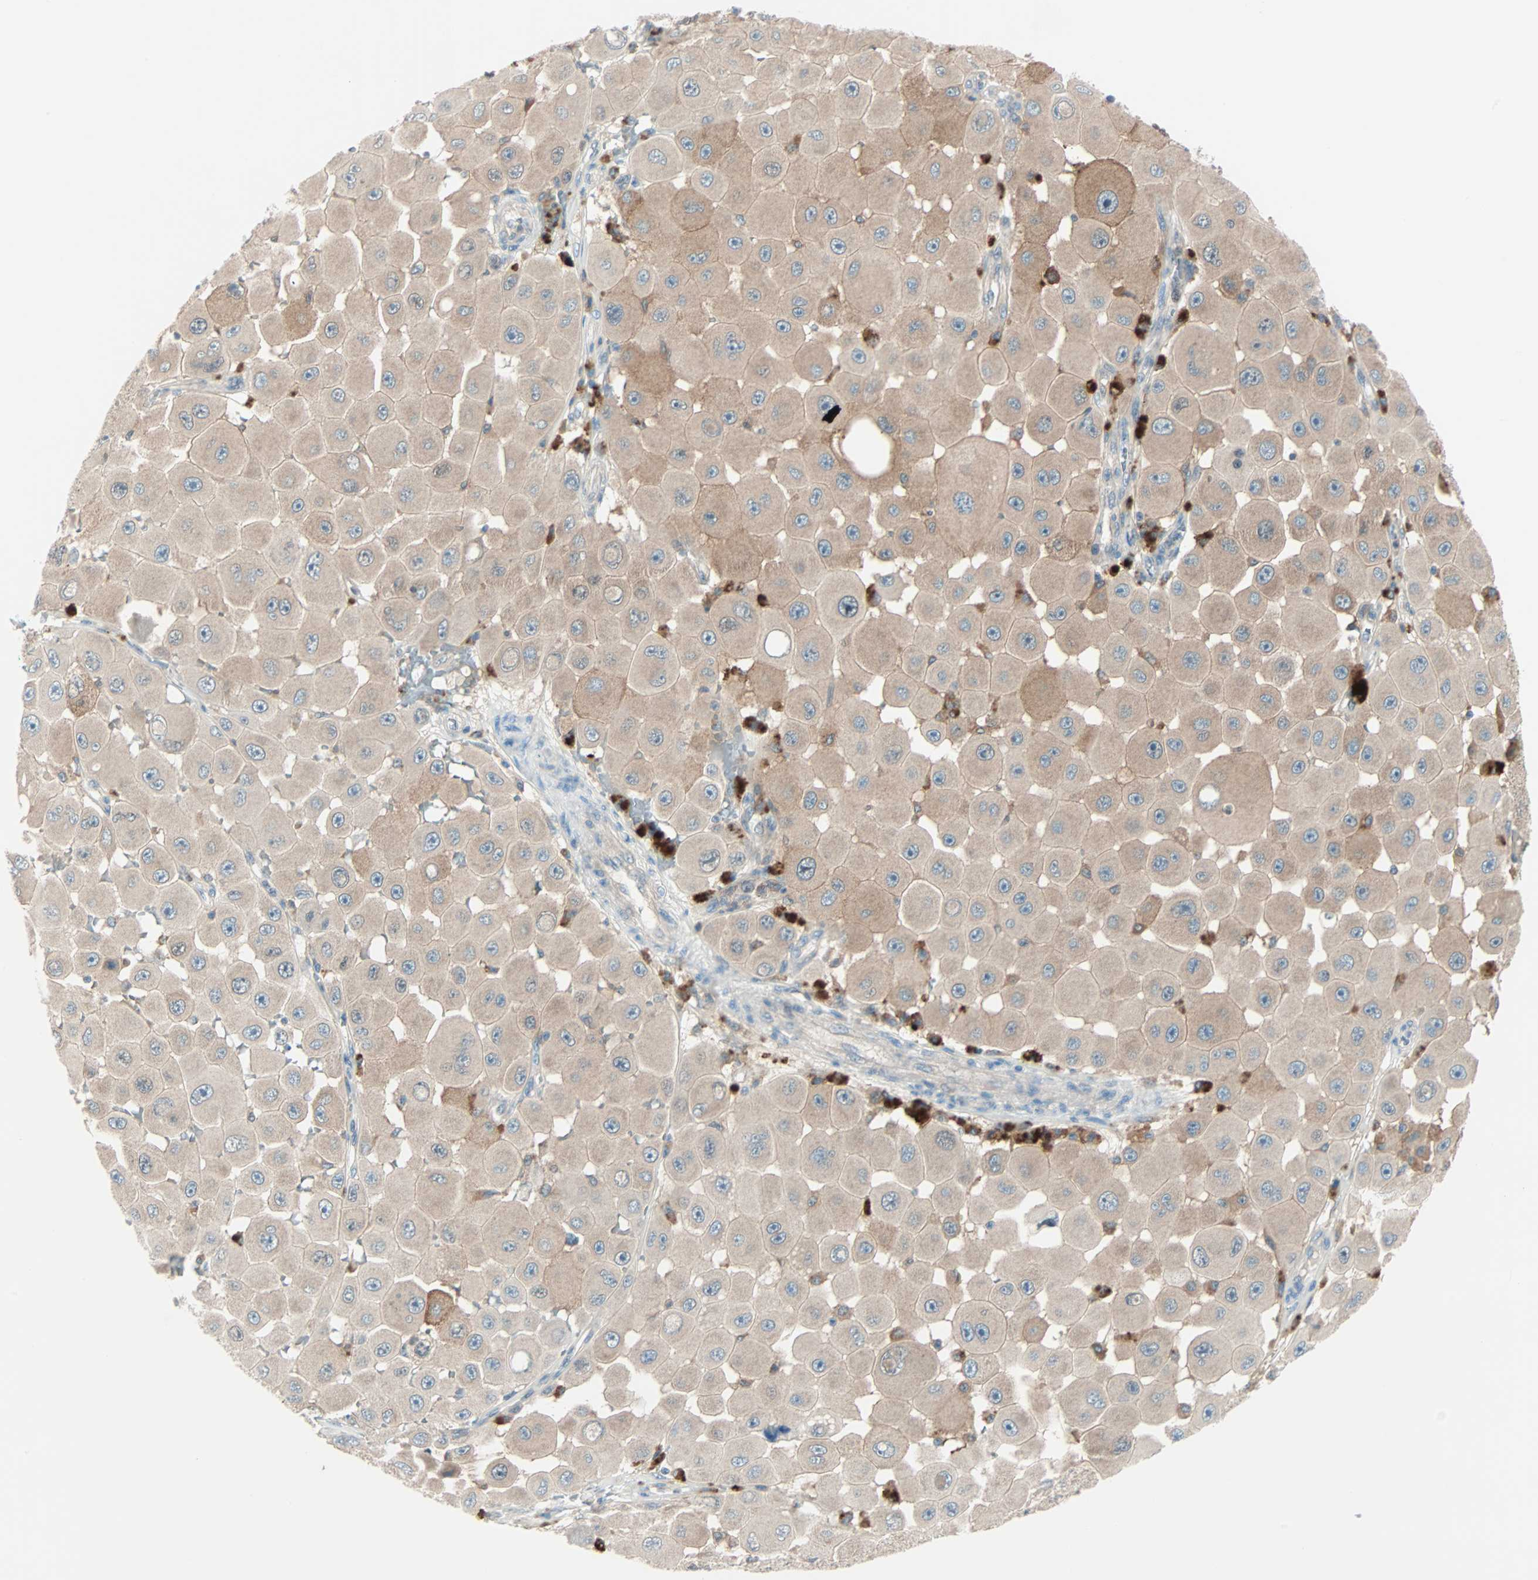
{"staining": {"intensity": "weak", "quantity": ">75%", "location": "cytoplasmic/membranous"}, "tissue": "melanoma", "cell_type": "Tumor cells", "image_type": "cancer", "snomed": [{"axis": "morphology", "description": "Malignant melanoma, NOS"}, {"axis": "topography", "description": "Skin"}], "caption": "Immunohistochemical staining of melanoma shows weak cytoplasmic/membranous protein expression in about >75% of tumor cells.", "gene": "SMIM8", "patient": {"sex": "female", "age": 81}}